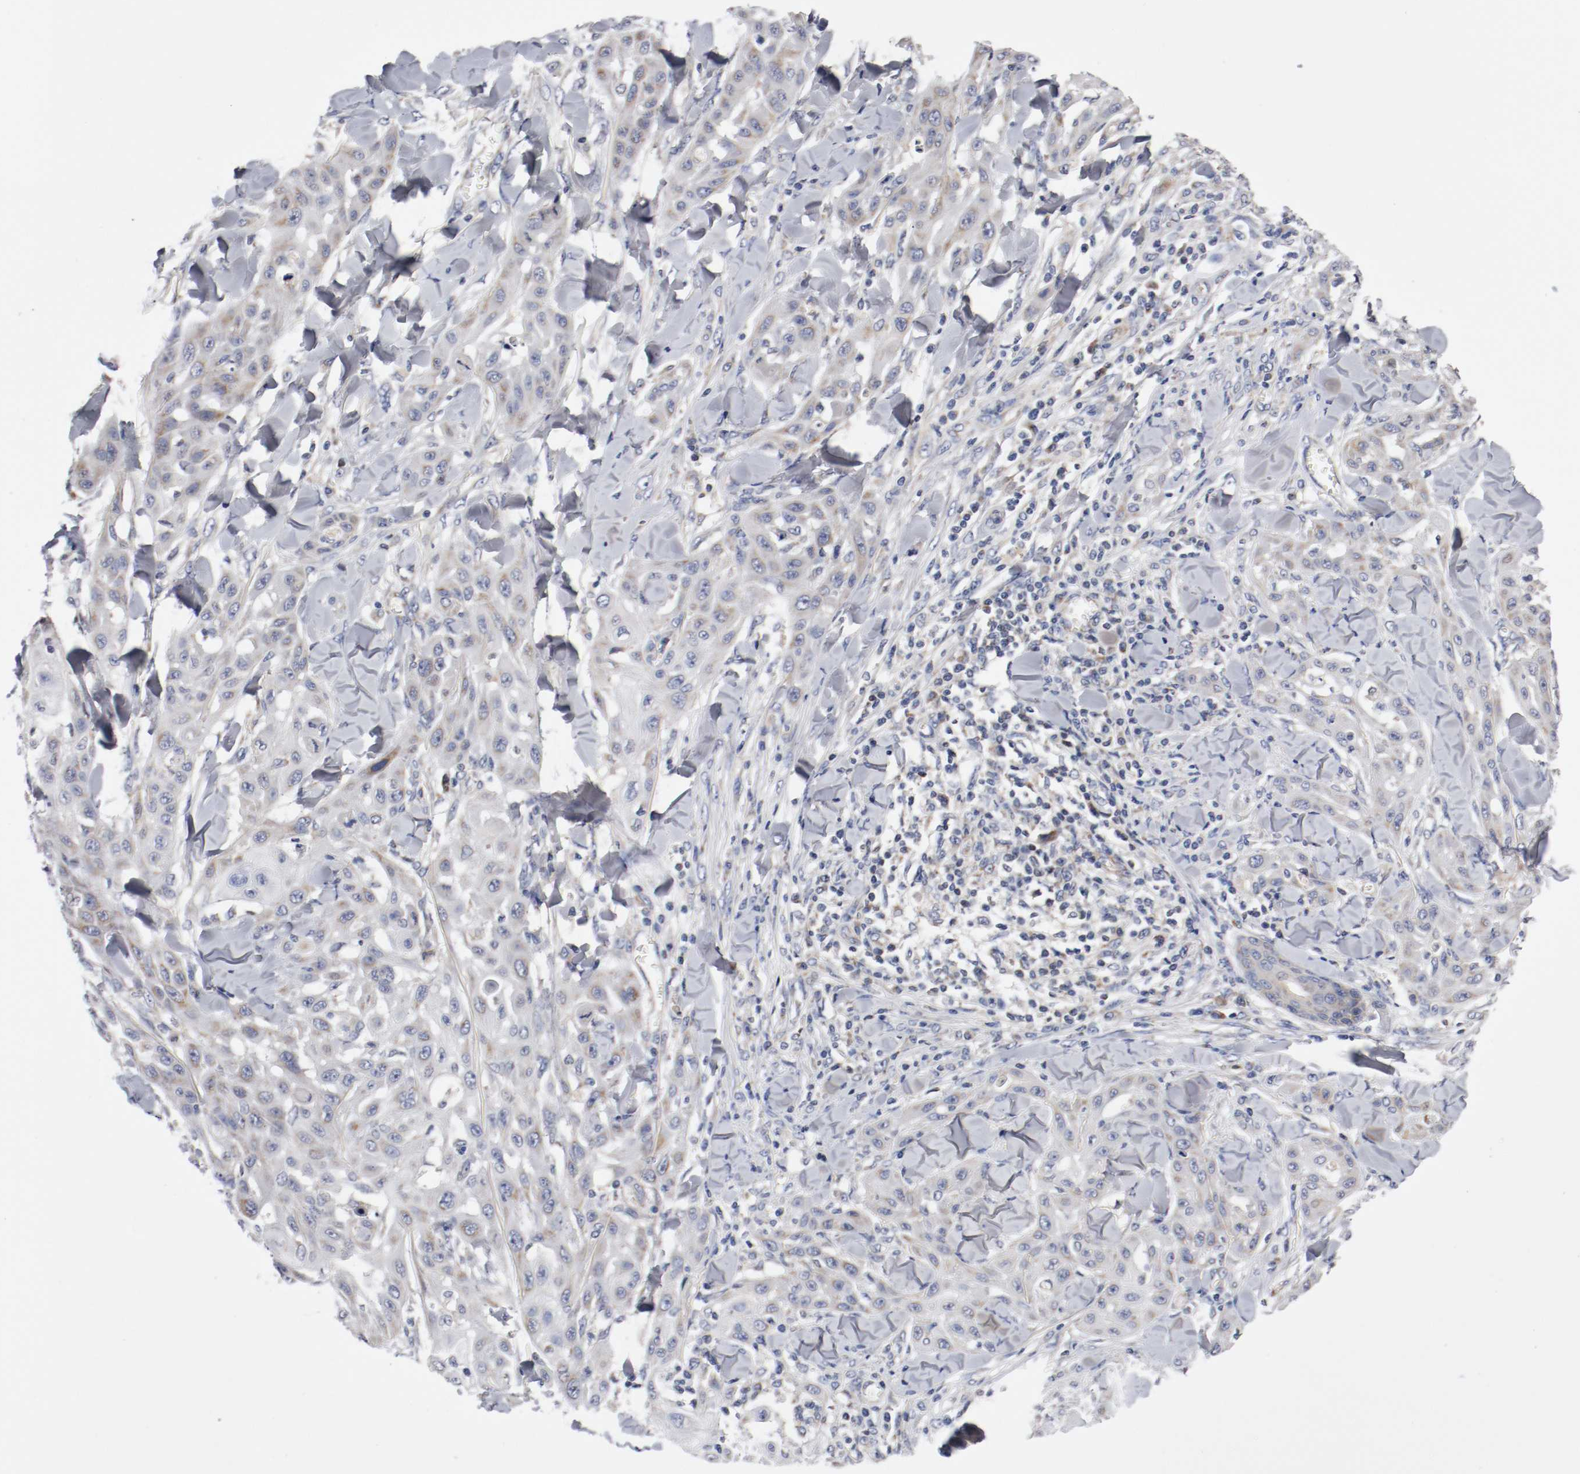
{"staining": {"intensity": "negative", "quantity": "none", "location": "none"}, "tissue": "skin cancer", "cell_type": "Tumor cells", "image_type": "cancer", "snomed": [{"axis": "morphology", "description": "Squamous cell carcinoma, NOS"}, {"axis": "topography", "description": "Skin"}], "caption": "IHC micrograph of human skin squamous cell carcinoma stained for a protein (brown), which exhibits no expression in tumor cells.", "gene": "PCSK6", "patient": {"sex": "male", "age": 24}}